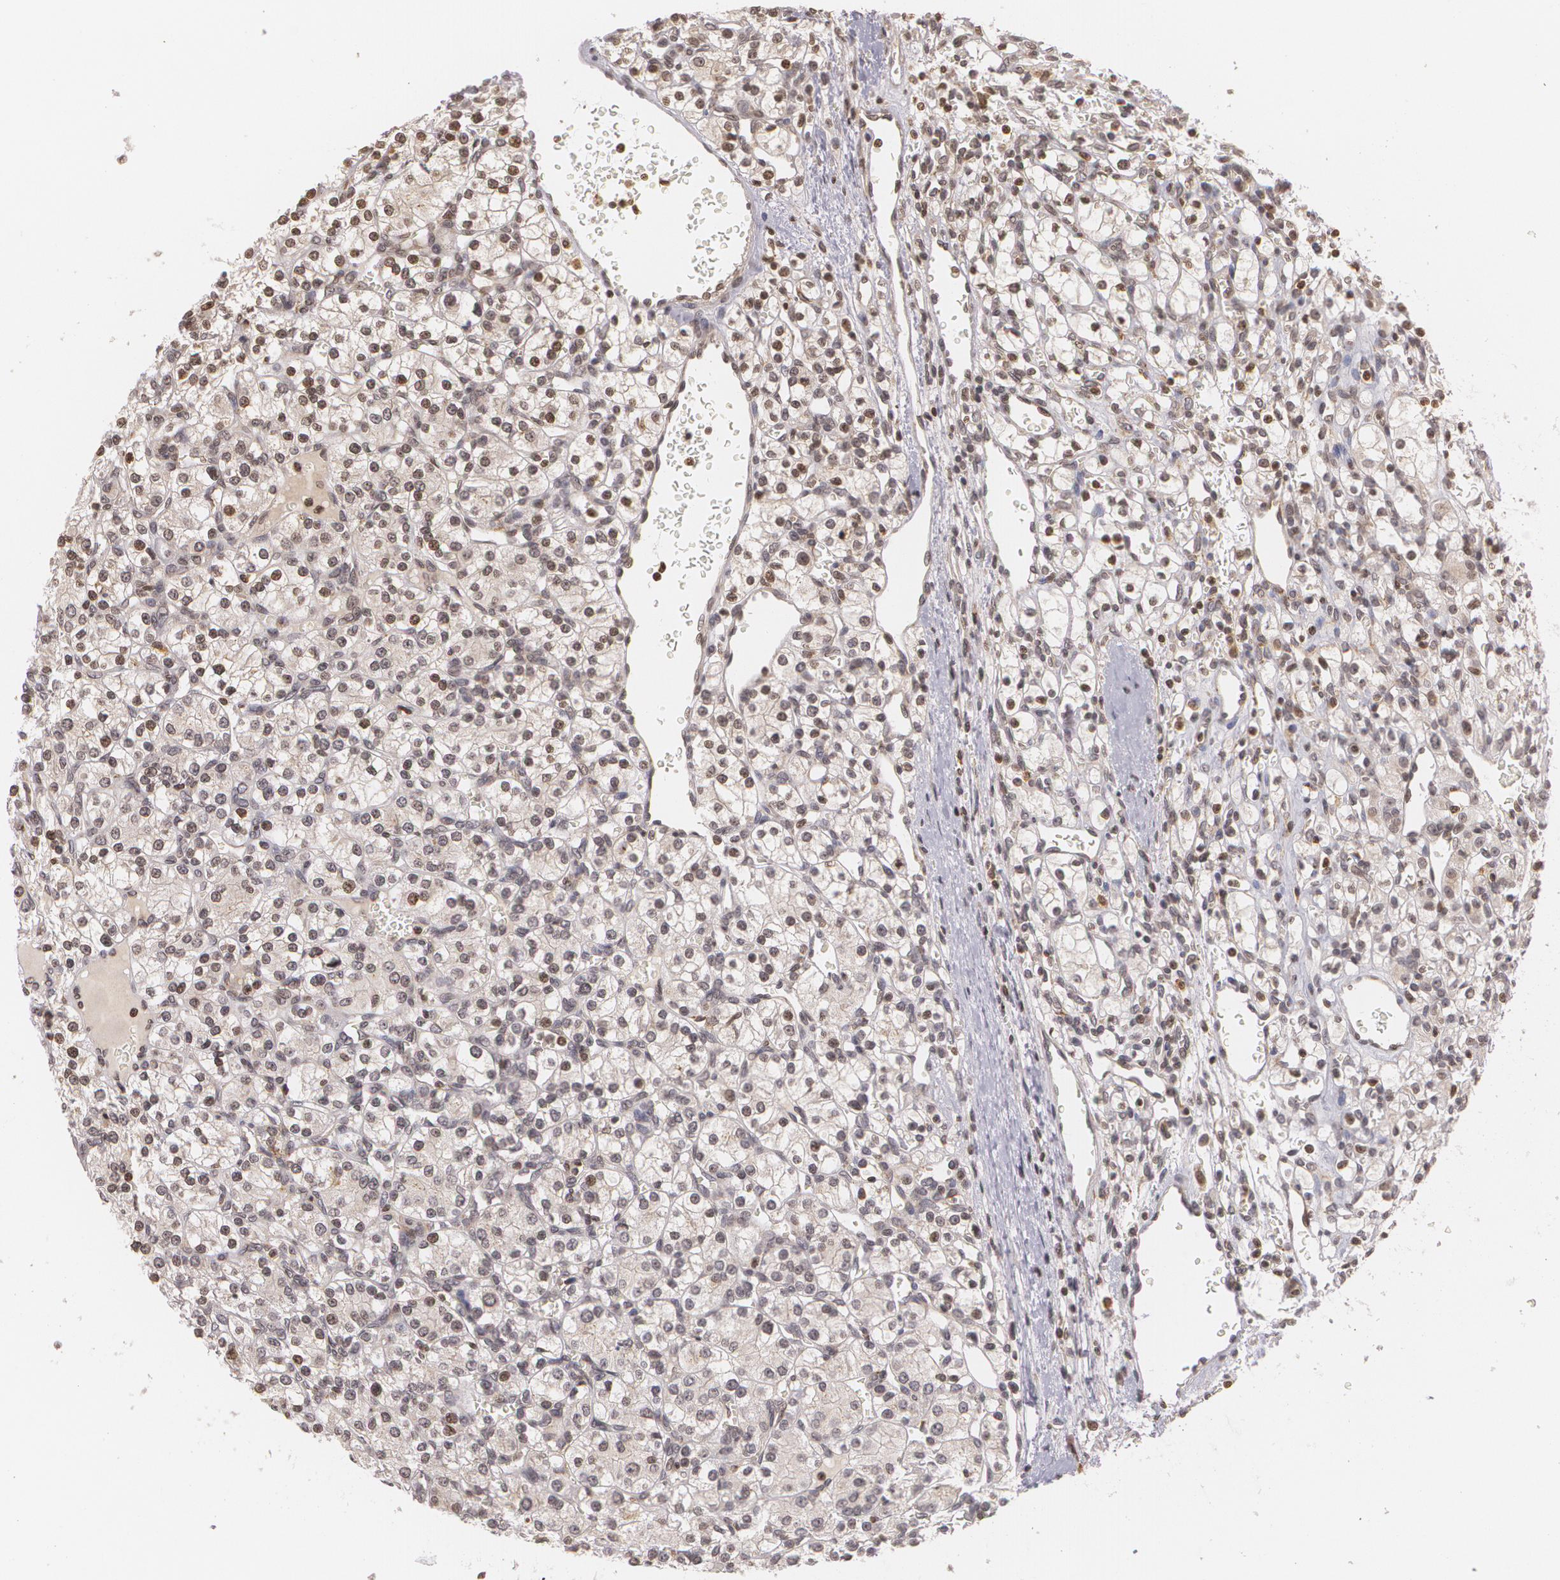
{"staining": {"intensity": "weak", "quantity": "25%-75%", "location": "nuclear"}, "tissue": "renal cancer", "cell_type": "Tumor cells", "image_type": "cancer", "snomed": [{"axis": "morphology", "description": "Adenocarcinoma, NOS"}, {"axis": "topography", "description": "Kidney"}], "caption": "The immunohistochemical stain highlights weak nuclear positivity in tumor cells of renal cancer (adenocarcinoma) tissue.", "gene": "VAV3", "patient": {"sex": "female", "age": 62}}